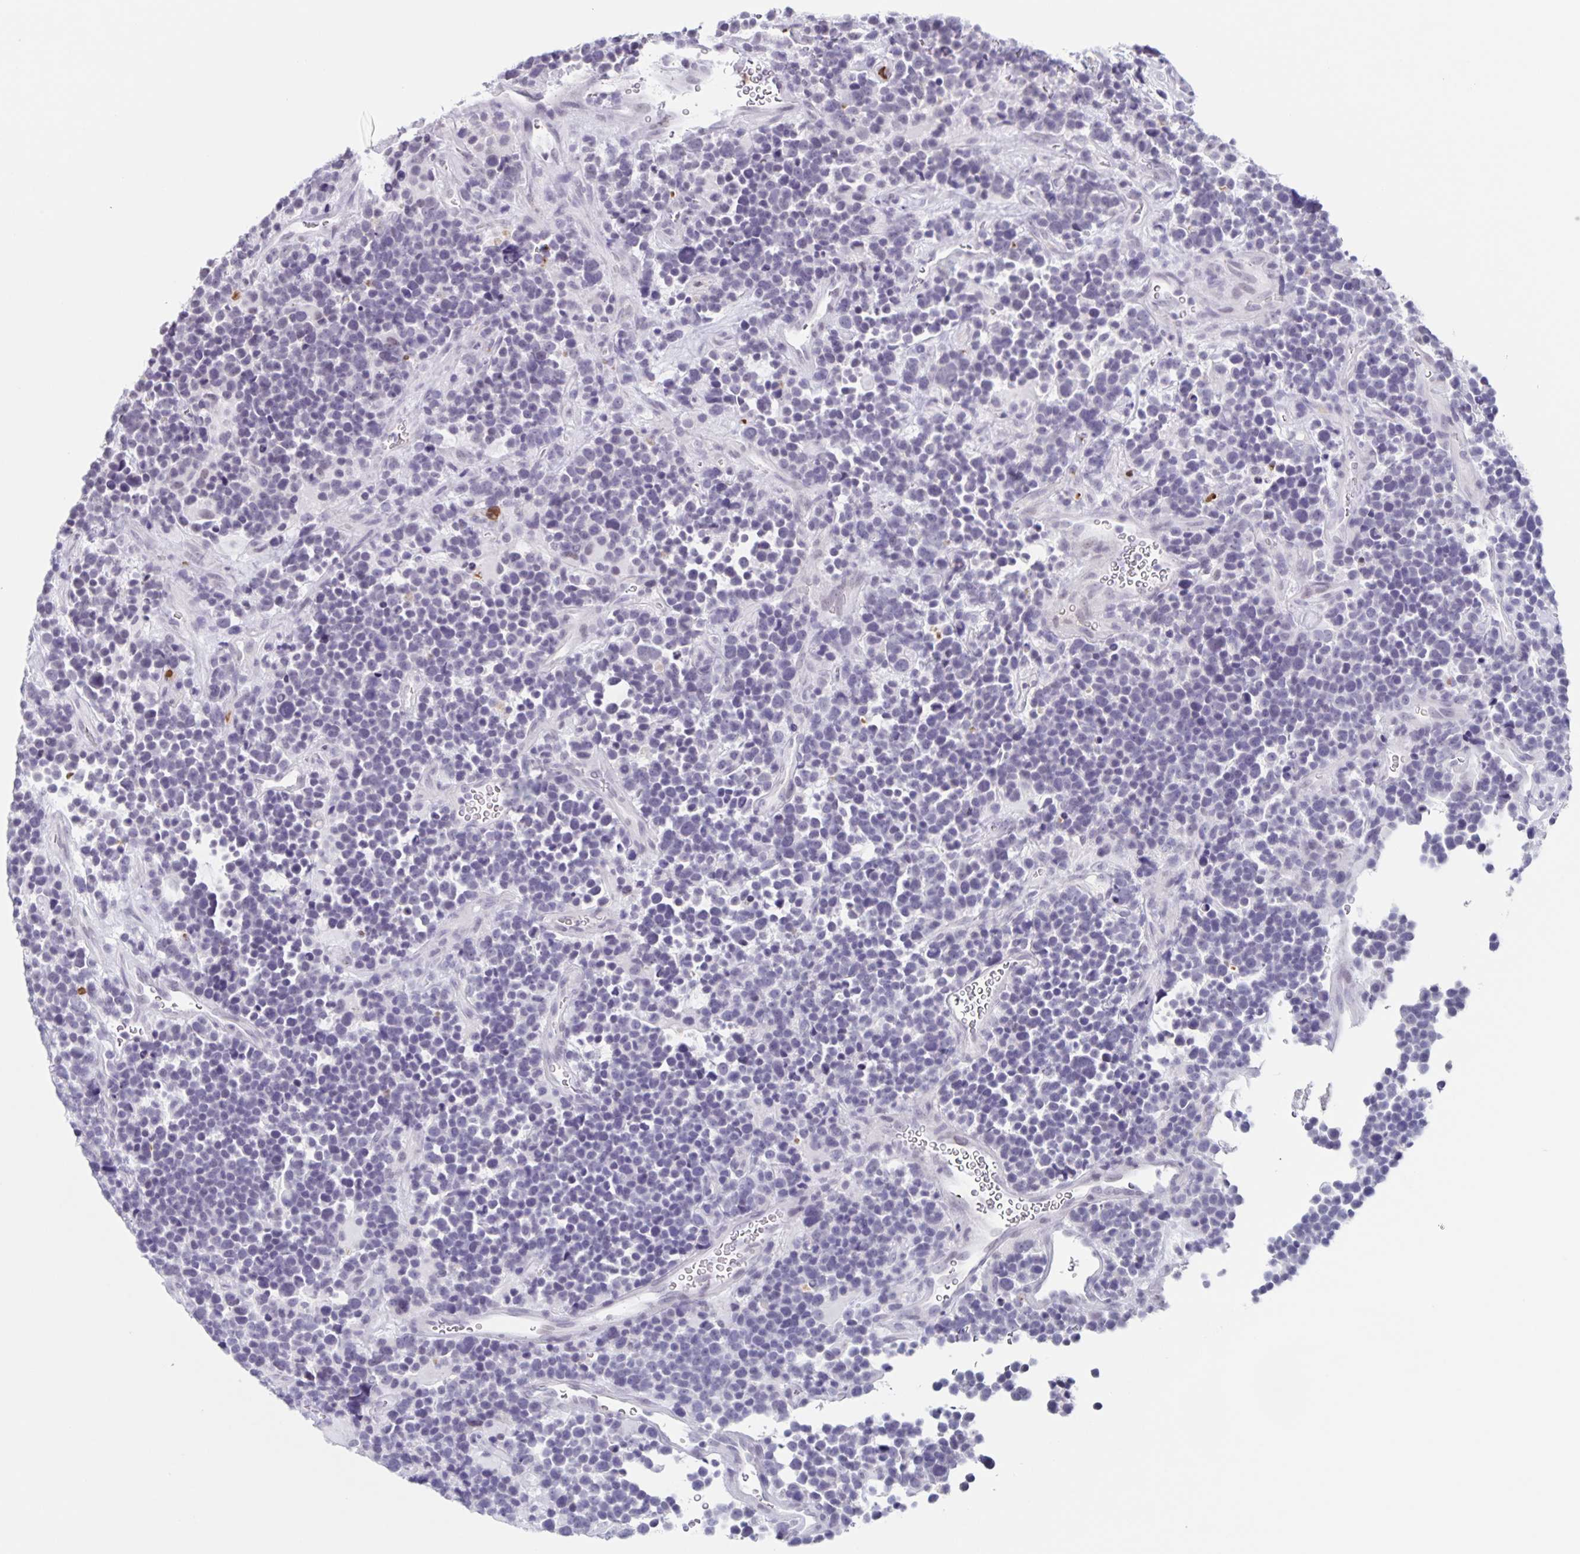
{"staining": {"intensity": "negative", "quantity": "none", "location": "none"}, "tissue": "glioma", "cell_type": "Tumor cells", "image_type": "cancer", "snomed": [{"axis": "morphology", "description": "Glioma, malignant, High grade"}, {"axis": "topography", "description": "Brain"}], "caption": "Immunohistochemistry (IHC) micrograph of neoplastic tissue: human glioma stained with DAB (3,3'-diaminobenzidine) displays no significant protein expression in tumor cells.", "gene": "LCE6A", "patient": {"sex": "male", "age": 33}}